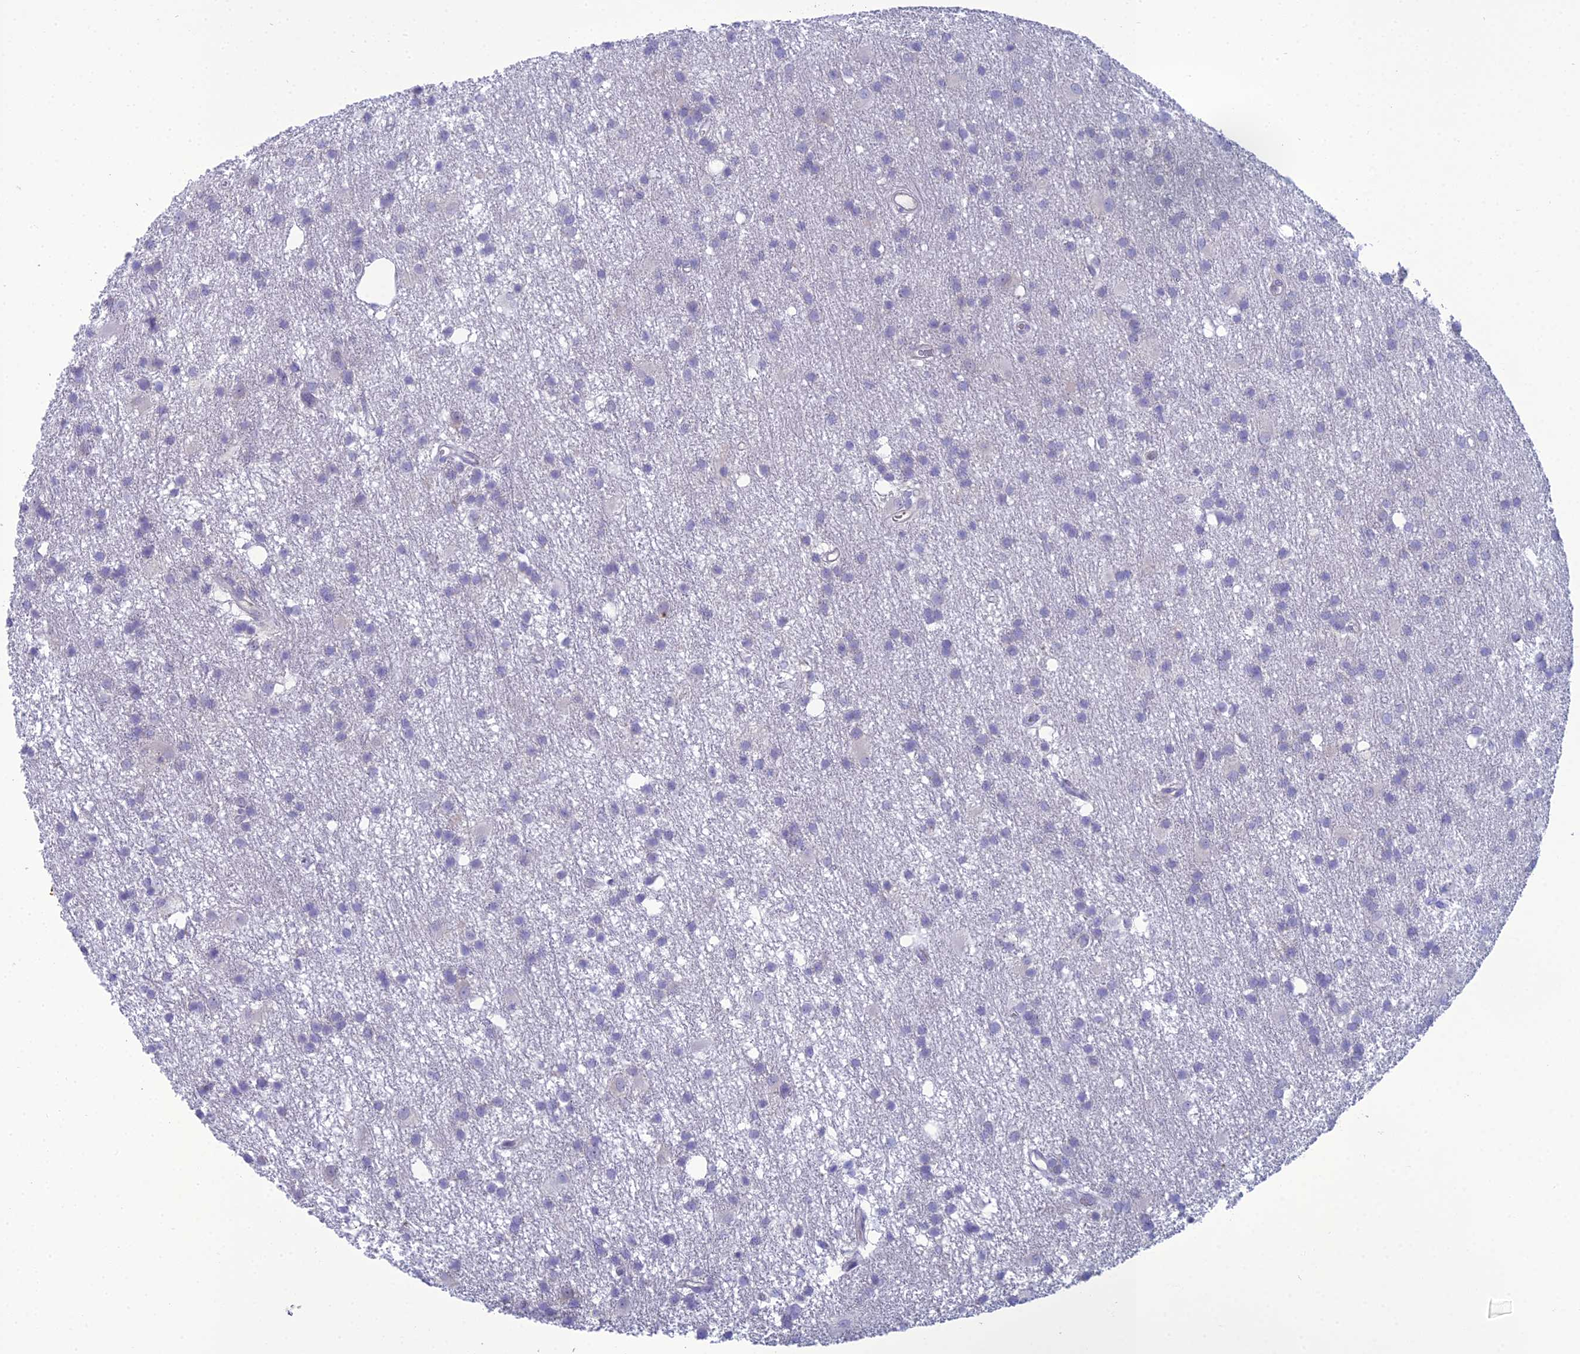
{"staining": {"intensity": "negative", "quantity": "none", "location": "none"}, "tissue": "glioma", "cell_type": "Tumor cells", "image_type": "cancer", "snomed": [{"axis": "morphology", "description": "Glioma, malignant, High grade"}, {"axis": "topography", "description": "Brain"}], "caption": "Immunohistochemistry (IHC) image of neoplastic tissue: malignant high-grade glioma stained with DAB (3,3'-diaminobenzidine) displays no significant protein positivity in tumor cells. (IHC, brightfield microscopy, high magnification).", "gene": "GNPNAT1", "patient": {"sex": "male", "age": 77}}